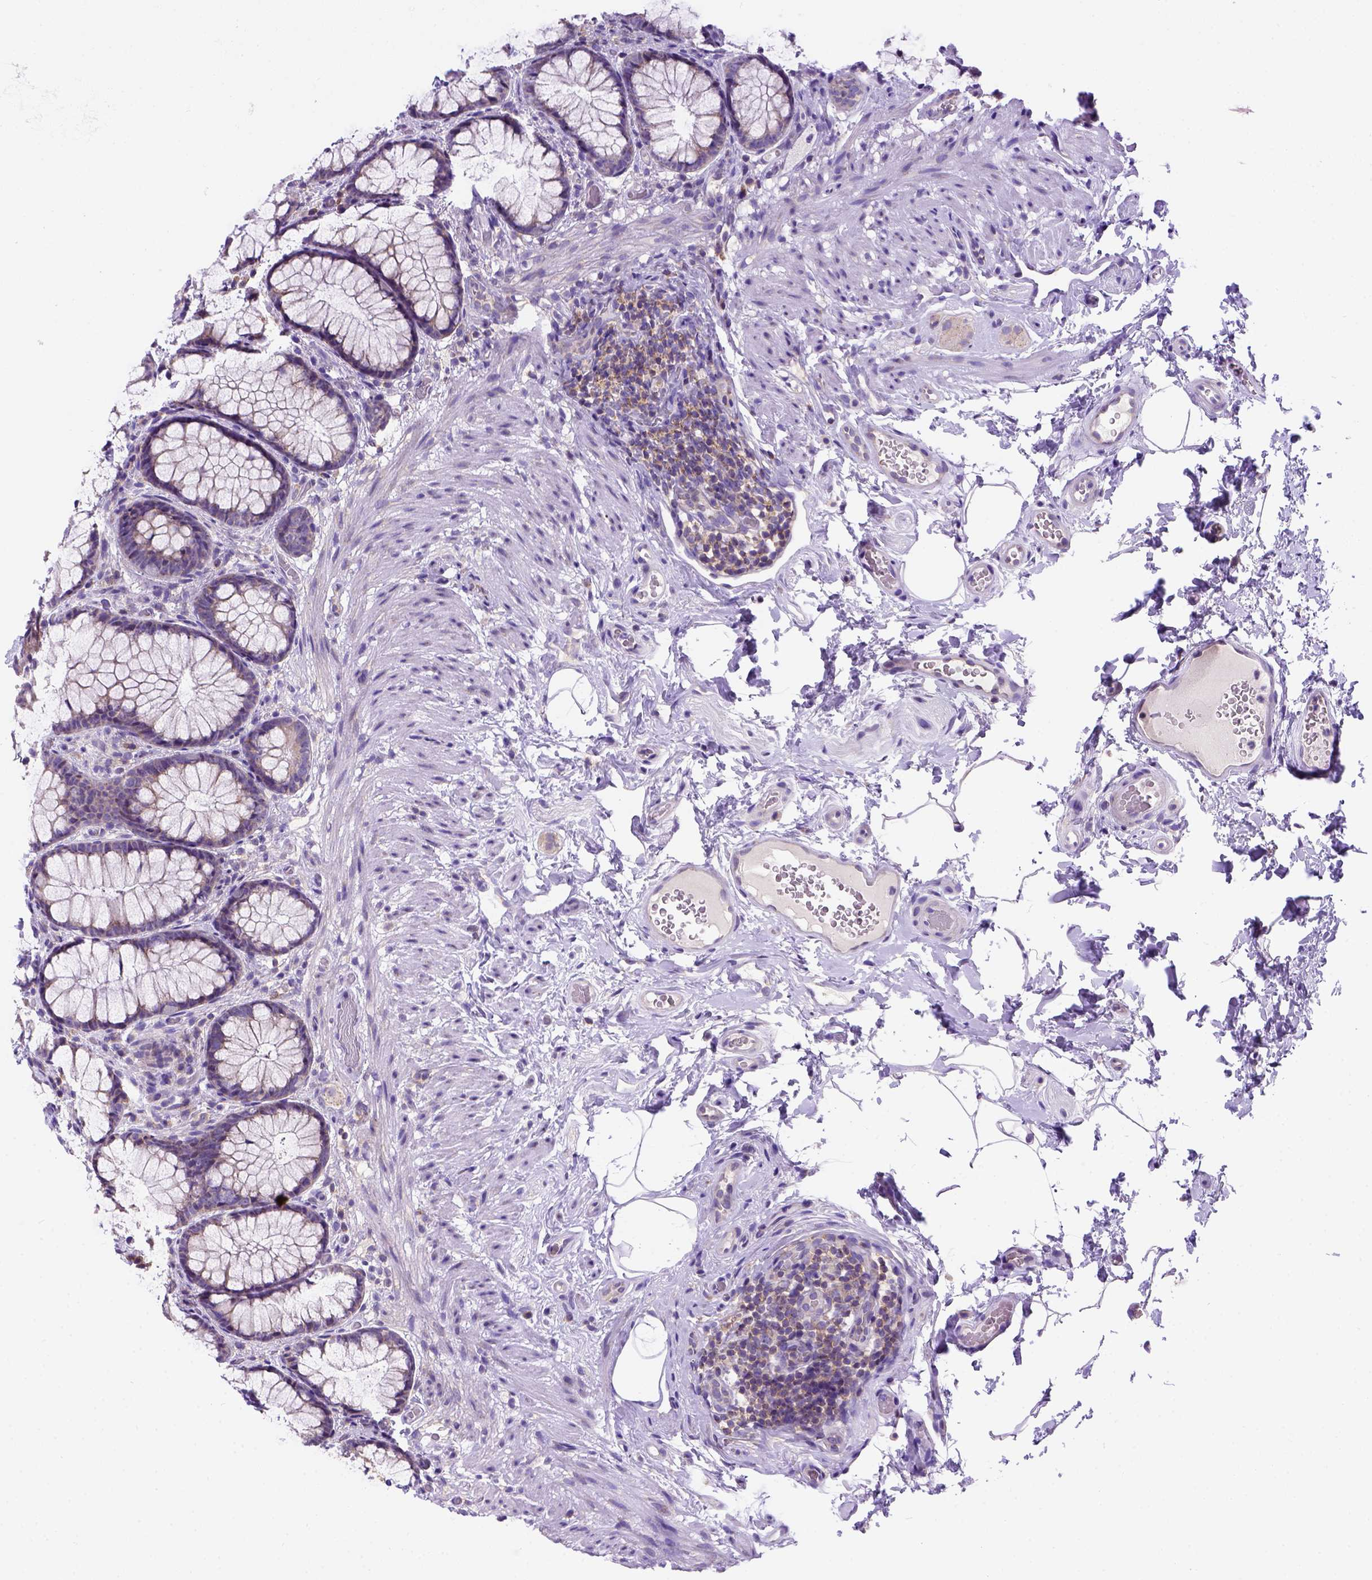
{"staining": {"intensity": "weak", "quantity": "25%-75%", "location": "cytoplasmic/membranous"}, "tissue": "rectum", "cell_type": "Glandular cells", "image_type": "normal", "snomed": [{"axis": "morphology", "description": "Normal tissue, NOS"}, {"axis": "topography", "description": "Rectum"}], "caption": "Protein staining reveals weak cytoplasmic/membranous positivity in approximately 25%-75% of glandular cells in normal rectum. The staining is performed using DAB brown chromogen to label protein expression. The nuclei are counter-stained blue using hematoxylin.", "gene": "FOXI1", "patient": {"sex": "female", "age": 62}}